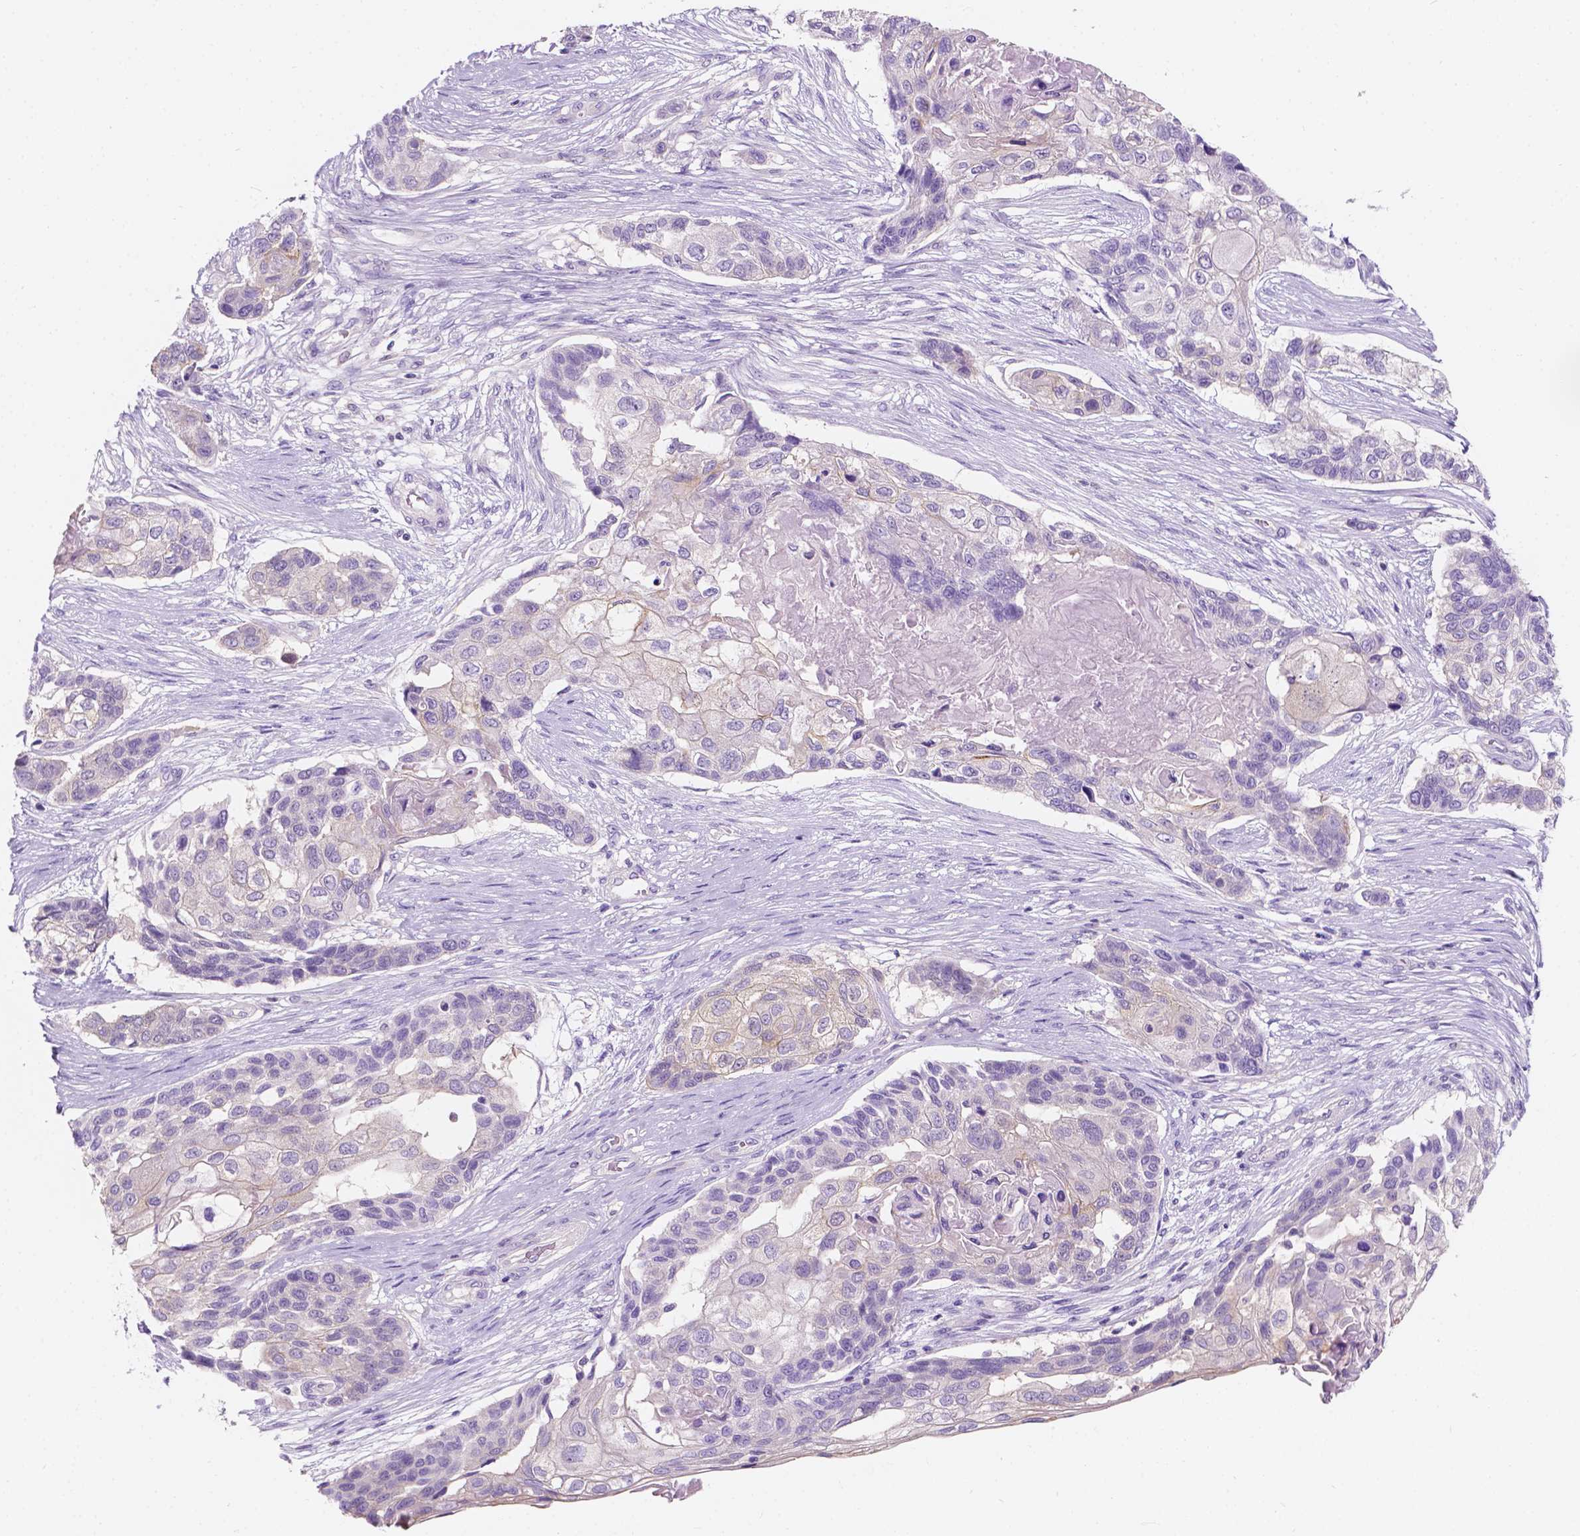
{"staining": {"intensity": "negative", "quantity": "none", "location": "none"}, "tissue": "lung cancer", "cell_type": "Tumor cells", "image_type": "cancer", "snomed": [{"axis": "morphology", "description": "Squamous cell carcinoma, NOS"}, {"axis": "topography", "description": "Lung"}], "caption": "There is no significant expression in tumor cells of lung cancer (squamous cell carcinoma).", "gene": "SIRT2", "patient": {"sex": "male", "age": 69}}